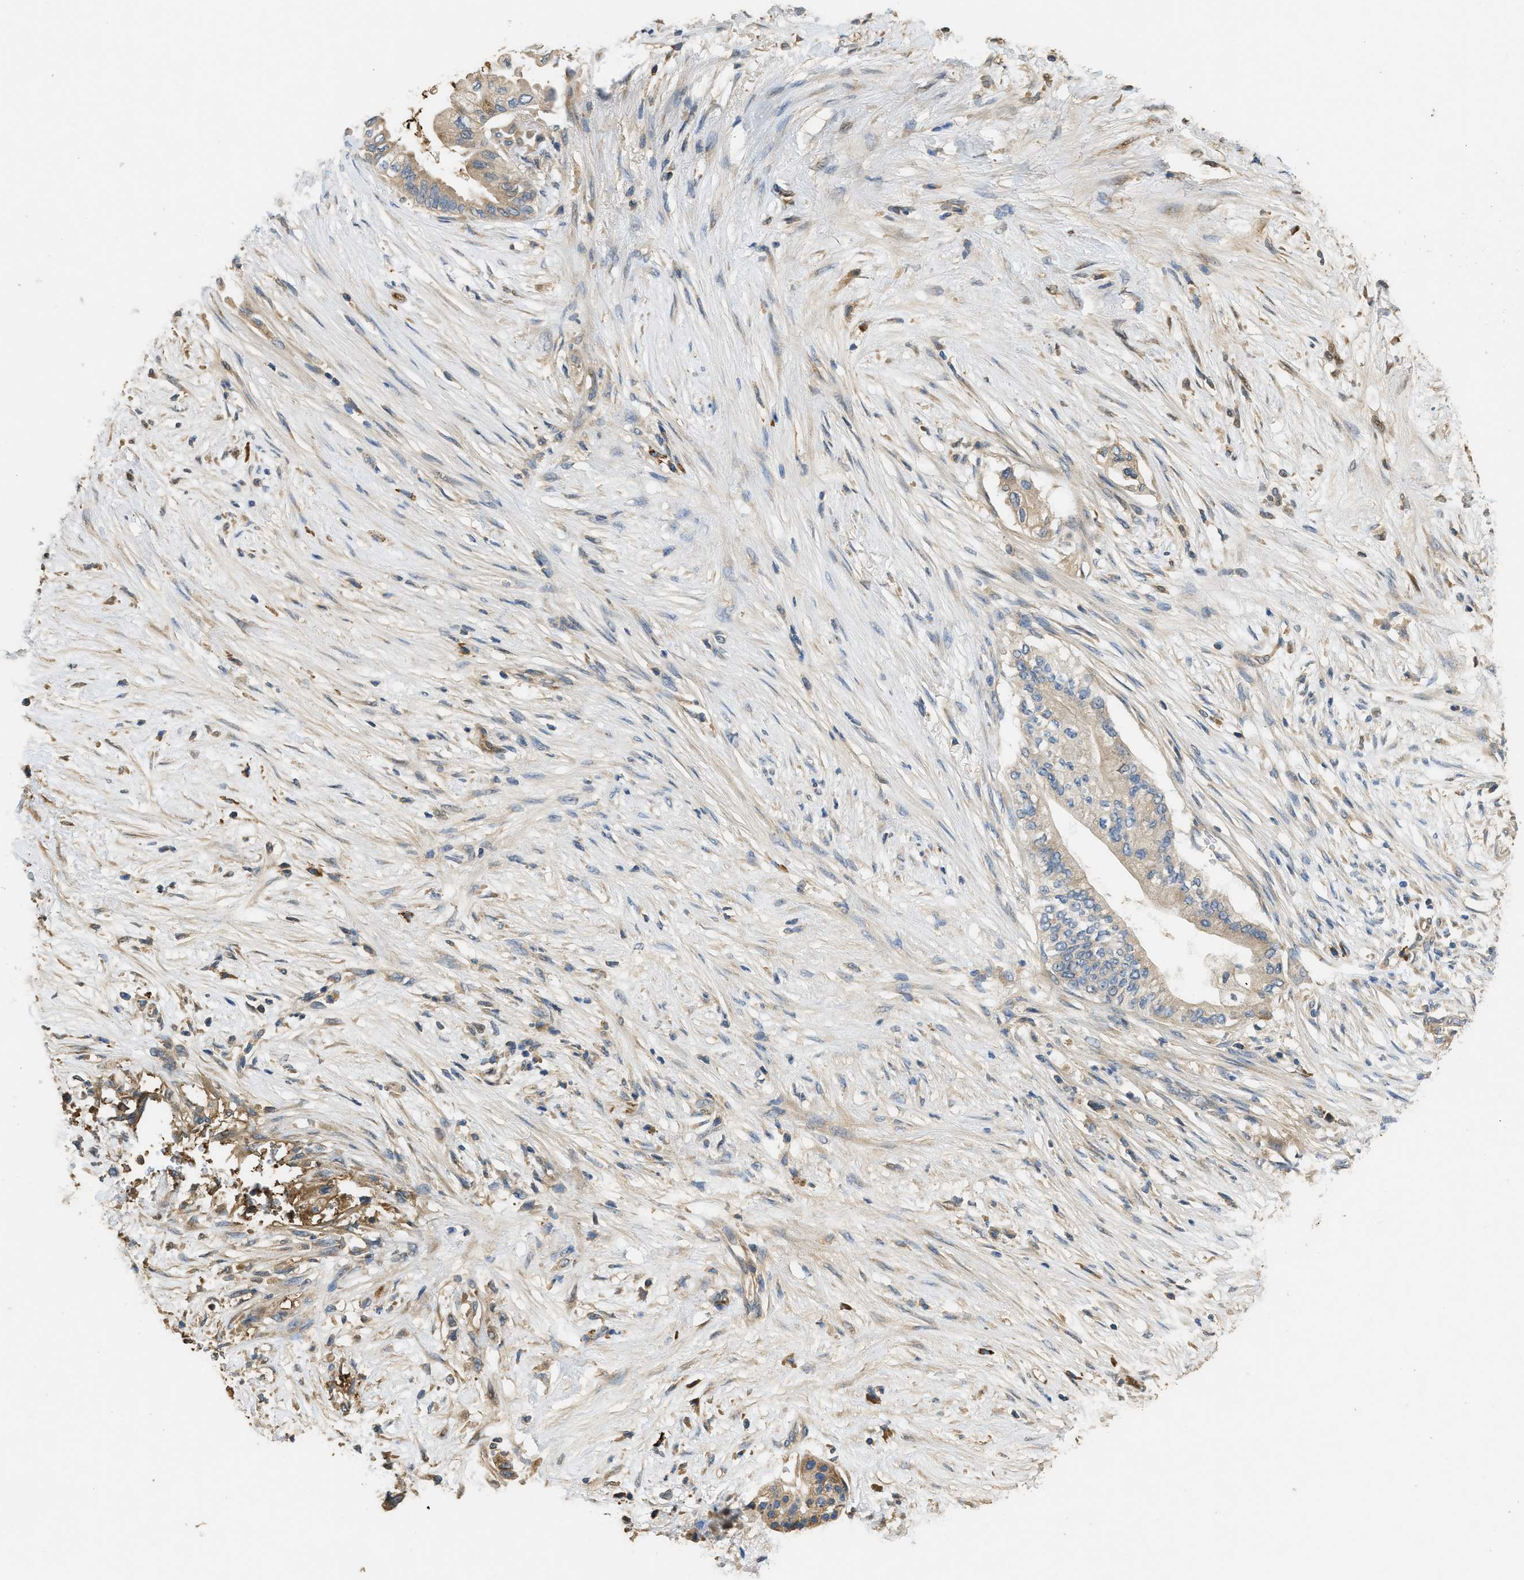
{"staining": {"intensity": "weak", "quantity": "25%-75%", "location": "cytoplasmic/membranous"}, "tissue": "pancreatic cancer", "cell_type": "Tumor cells", "image_type": "cancer", "snomed": [{"axis": "morphology", "description": "Normal tissue, NOS"}, {"axis": "morphology", "description": "Adenocarcinoma, NOS"}, {"axis": "topography", "description": "Pancreas"}, {"axis": "topography", "description": "Duodenum"}], "caption": "This image demonstrates immunohistochemistry staining of human pancreatic cancer, with low weak cytoplasmic/membranous expression in about 25%-75% of tumor cells.", "gene": "RIPK2", "patient": {"sex": "female", "age": 60}}